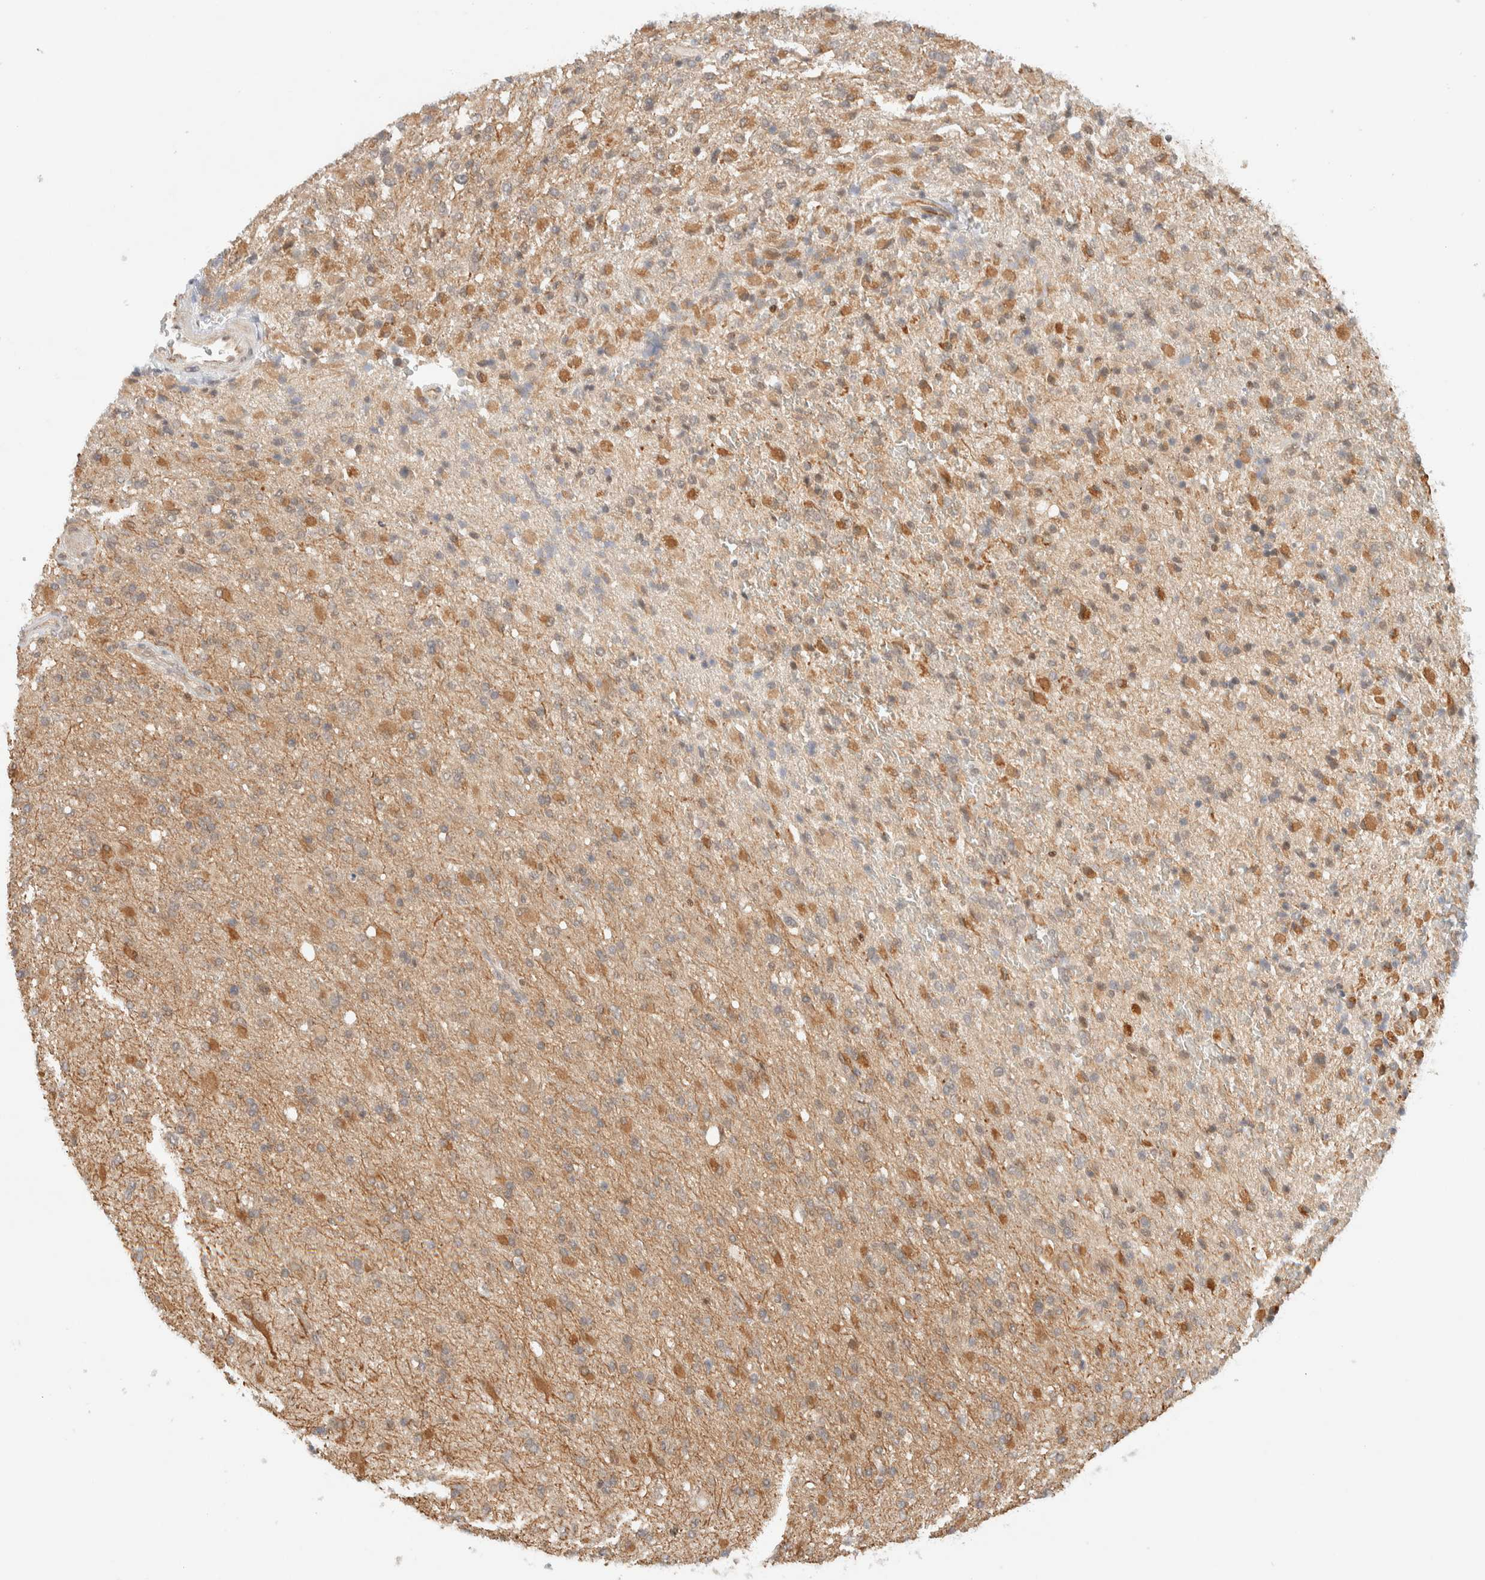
{"staining": {"intensity": "moderate", "quantity": ">75%", "location": "cytoplasmic/membranous"}, "tissue": "glioma", "cell_type": "Tumor cells", "image_type": "cancer", "snomed": [{"axis": "morphology", "description": "Glioma, malignant, High grade"}, {"axis": "topography", "description": "Brain"}], "caption": "The immunohistochemical stain shows moderate cytoplasmic/membranous positivity in tumor cells of malignant glioma (high-grade) tissue.", "gene": "C8orf76", "patient": {"sex": "male", "age": 71}}